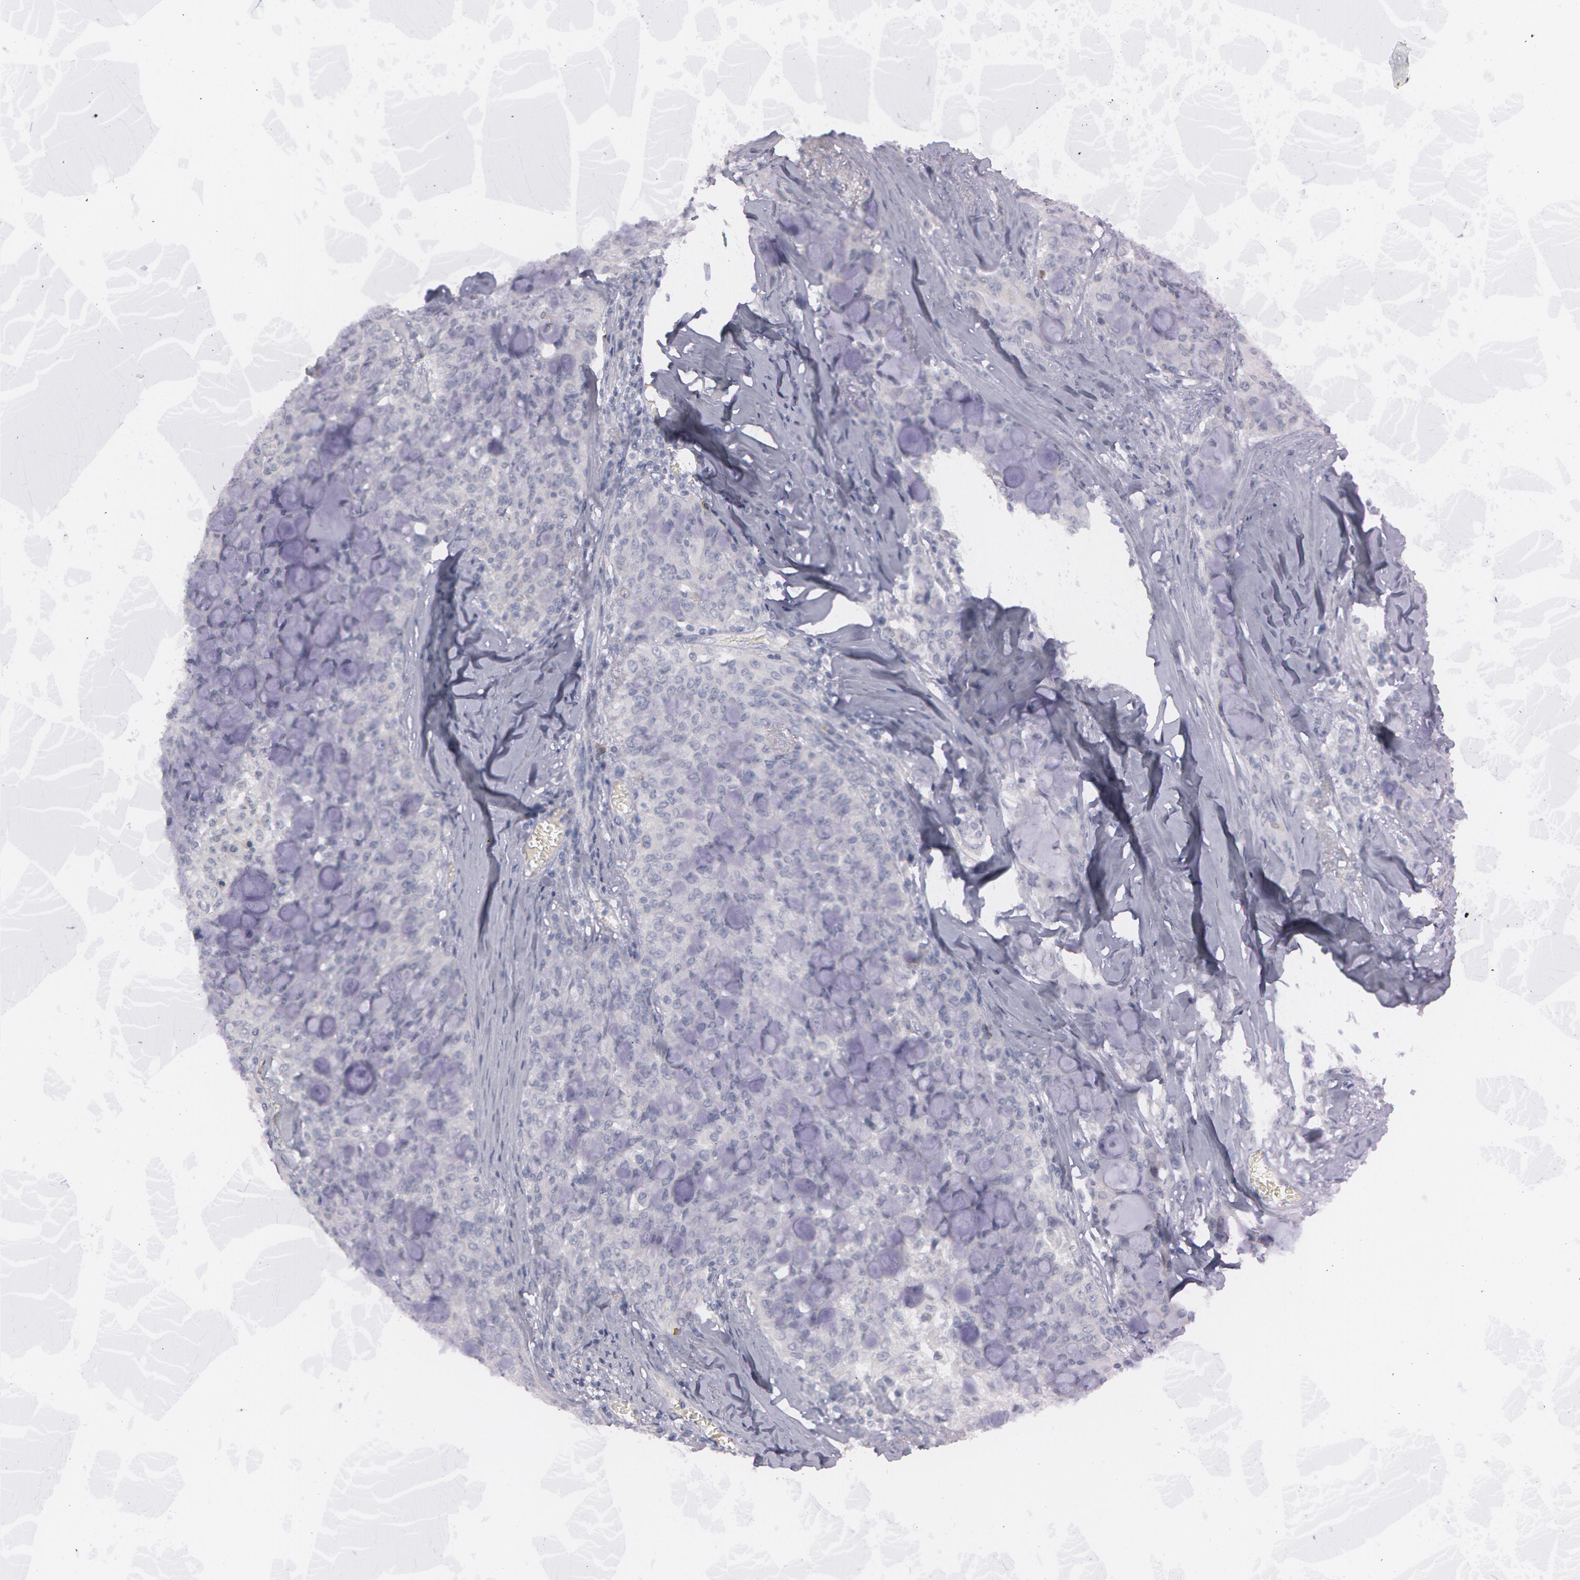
{"staining": {"intensity": "negative", "quantity": "none", "location": "none"}, "tissue": "lung cancer", "cell_type": "Tumor cells", "image_type": "cancer", "snomed": [{"axis": "morphology", "description": "Adenocarcinoma, NOS"}, {"axis": "topography", "description": "Lung"}], "caption": "IHC micrograph of neoplastic tissue: human lung cancer (adenocarcinoma) stained with DAB (3,3'-diaminobenzidine) reveals no significant protein staining in tumor cells. (DAB (3,3'-diaminobenzidine) immunohistochemistry (IHC), high magnification).", "gene": "IL1RN", "patient": {"sex": "female", "age": 44}}